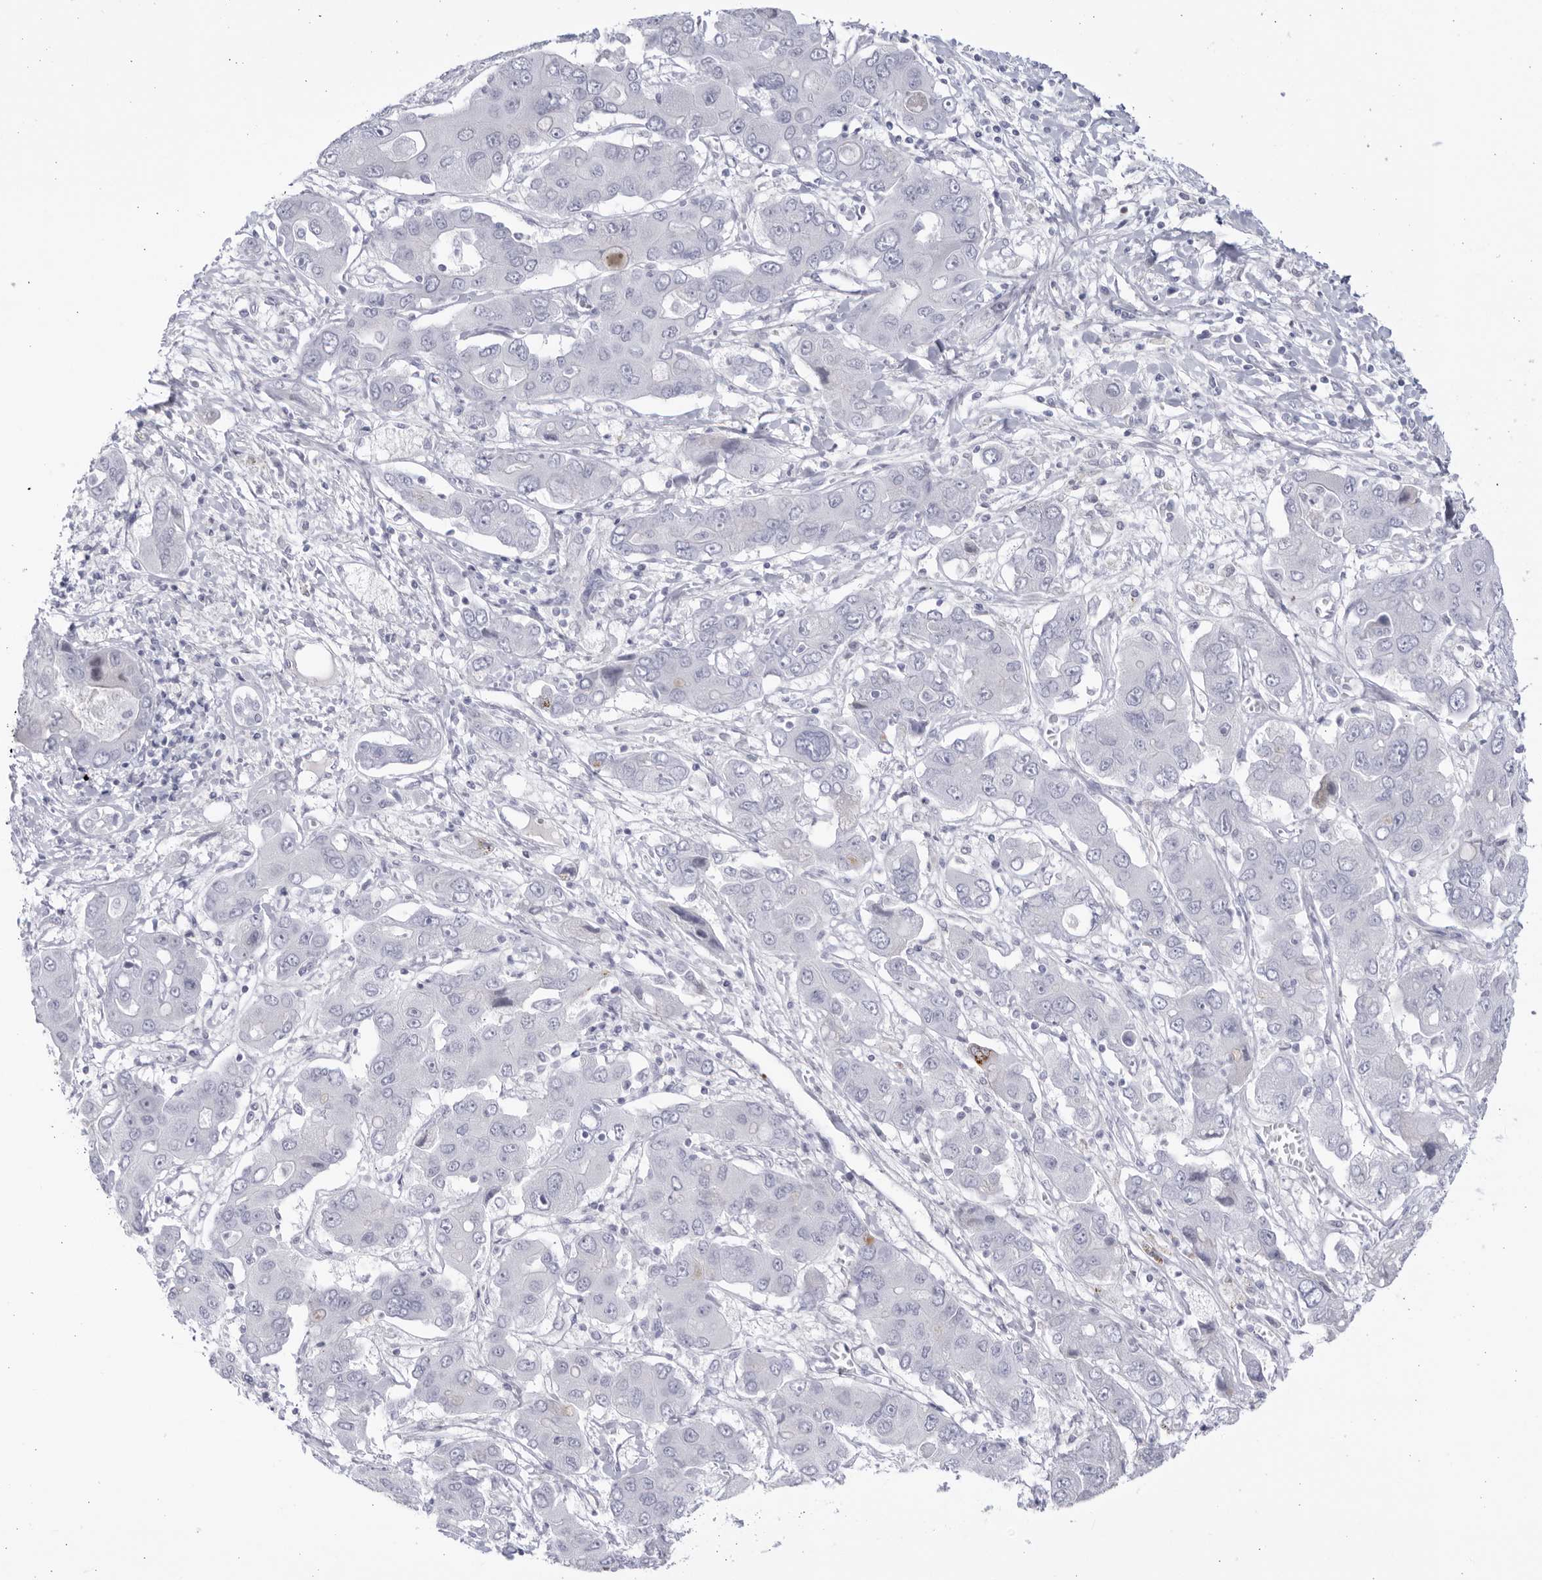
{"staining": {"intensity": "negative", "quantity": "none", "location": "none"}, "tissue": "liver cancer", "cell_type": "Tumor cells", "image_type": "cancer", "snomed": [{"axis": "morphology", "description": "Cholangiocarcinoma"}, {"axis": "topography", "description": "Liver"}], "caption": "Protein analysis of liver cholangiocarcinoma displays no significant positivity in tumor cells.", "gene": "CNBD1", "patient": {"sex": "male", "age": 67}}